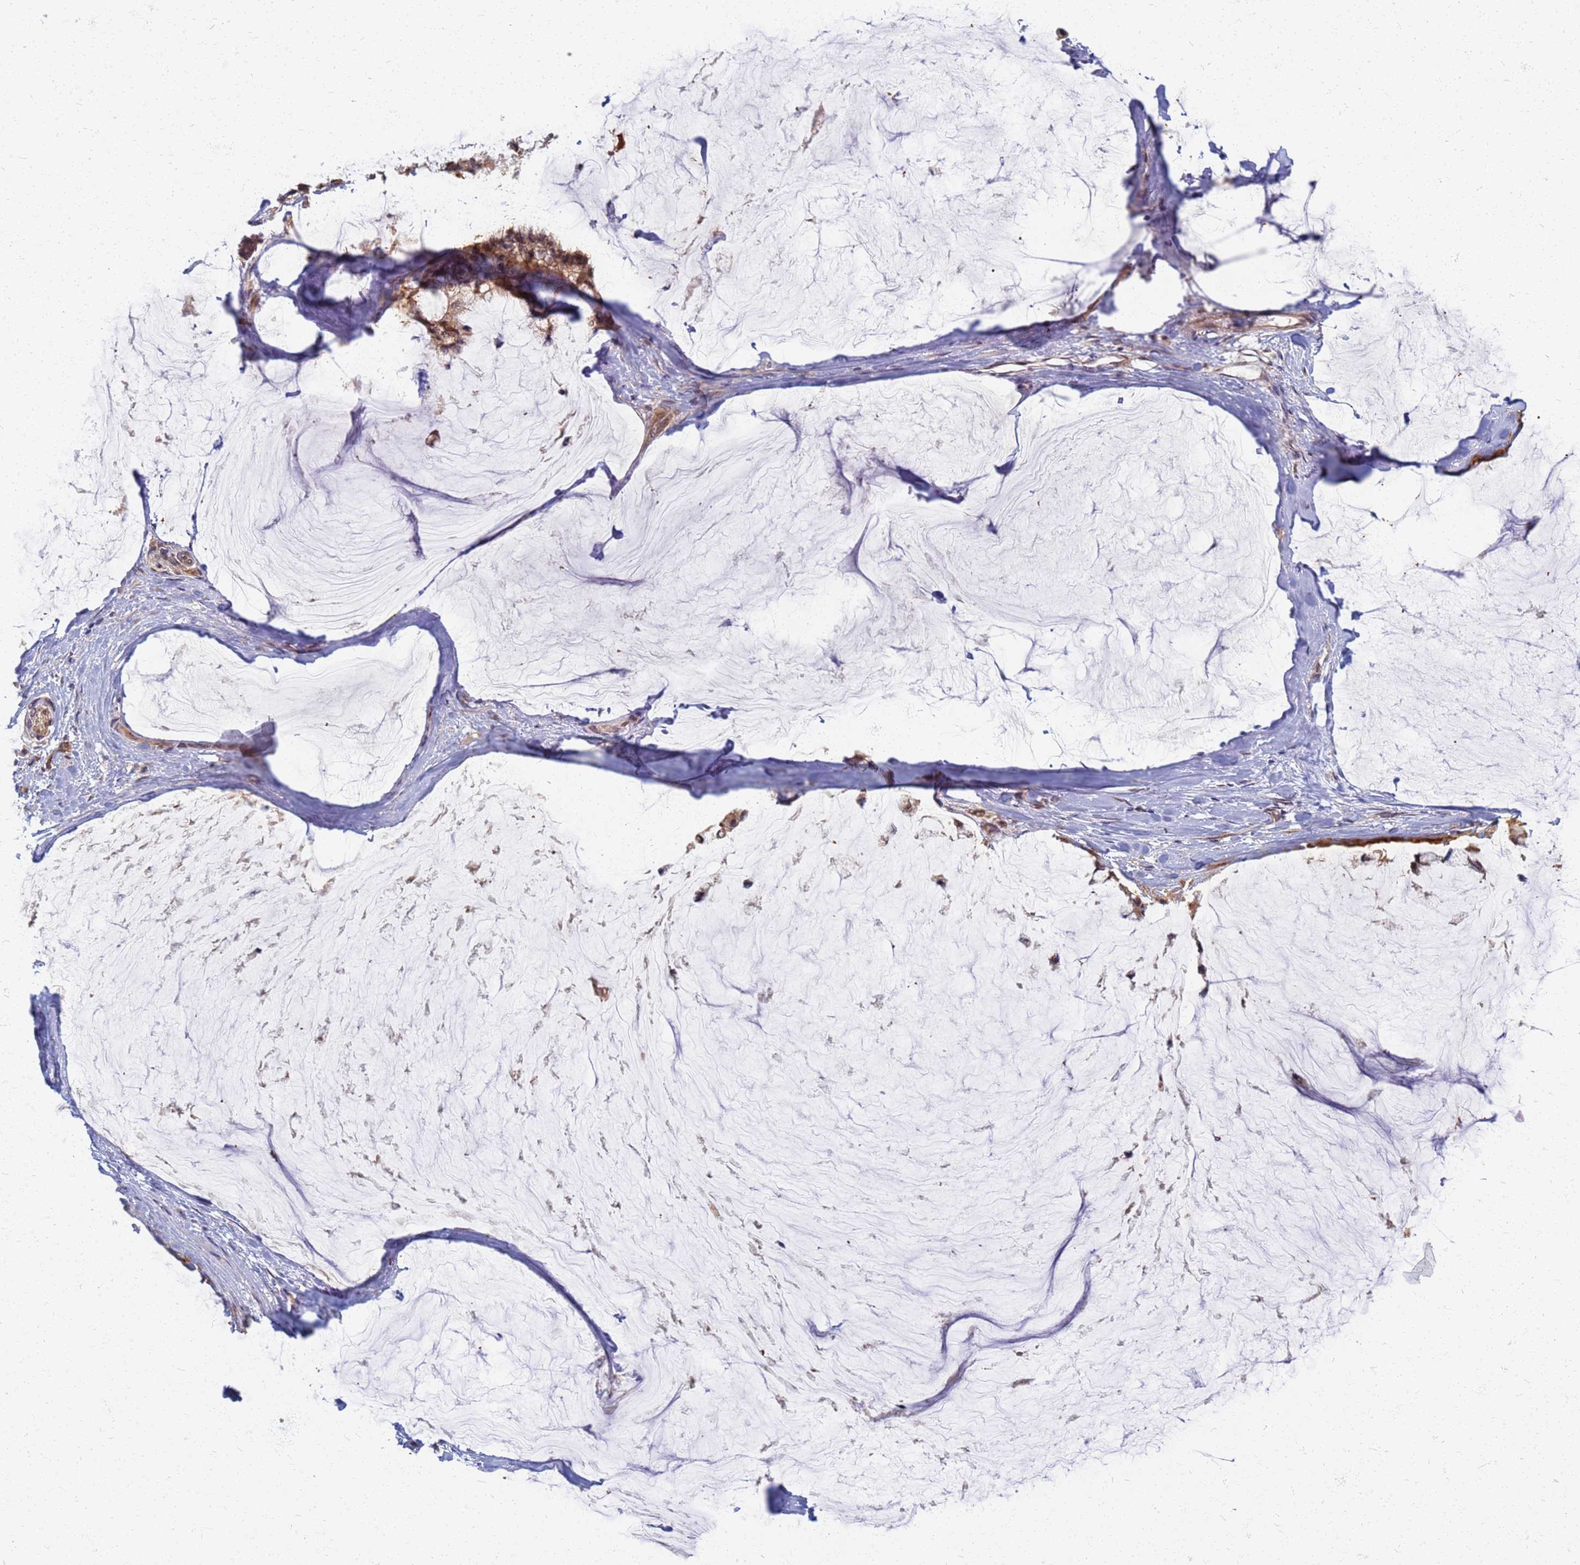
{"staining": {"intensity": "moderate", "quantity": ">75%", "location": "cytoplasmic/membranous"}, "tissue": "ovarian cancer", "cell_type": "Tumor cells", "image_type": "cancer", "snomed": [{"axis": "morphology", "description": "Cystadenocarcinoma, mucinous, NOS"}, {"axis": "topography", "description": "Ovary"}], "caption": "A histopathology image of human ovarian mucinous cystadenocarcinoma stained for a protein exhibits moderate cytoplasmic/membranous brown staining in tumor cells. Immunohistochemistry stains the protein in brown and the nuclei are stained blue.", "gene": "ITGB4", "patient": {"sex": "female", "age": 39}}